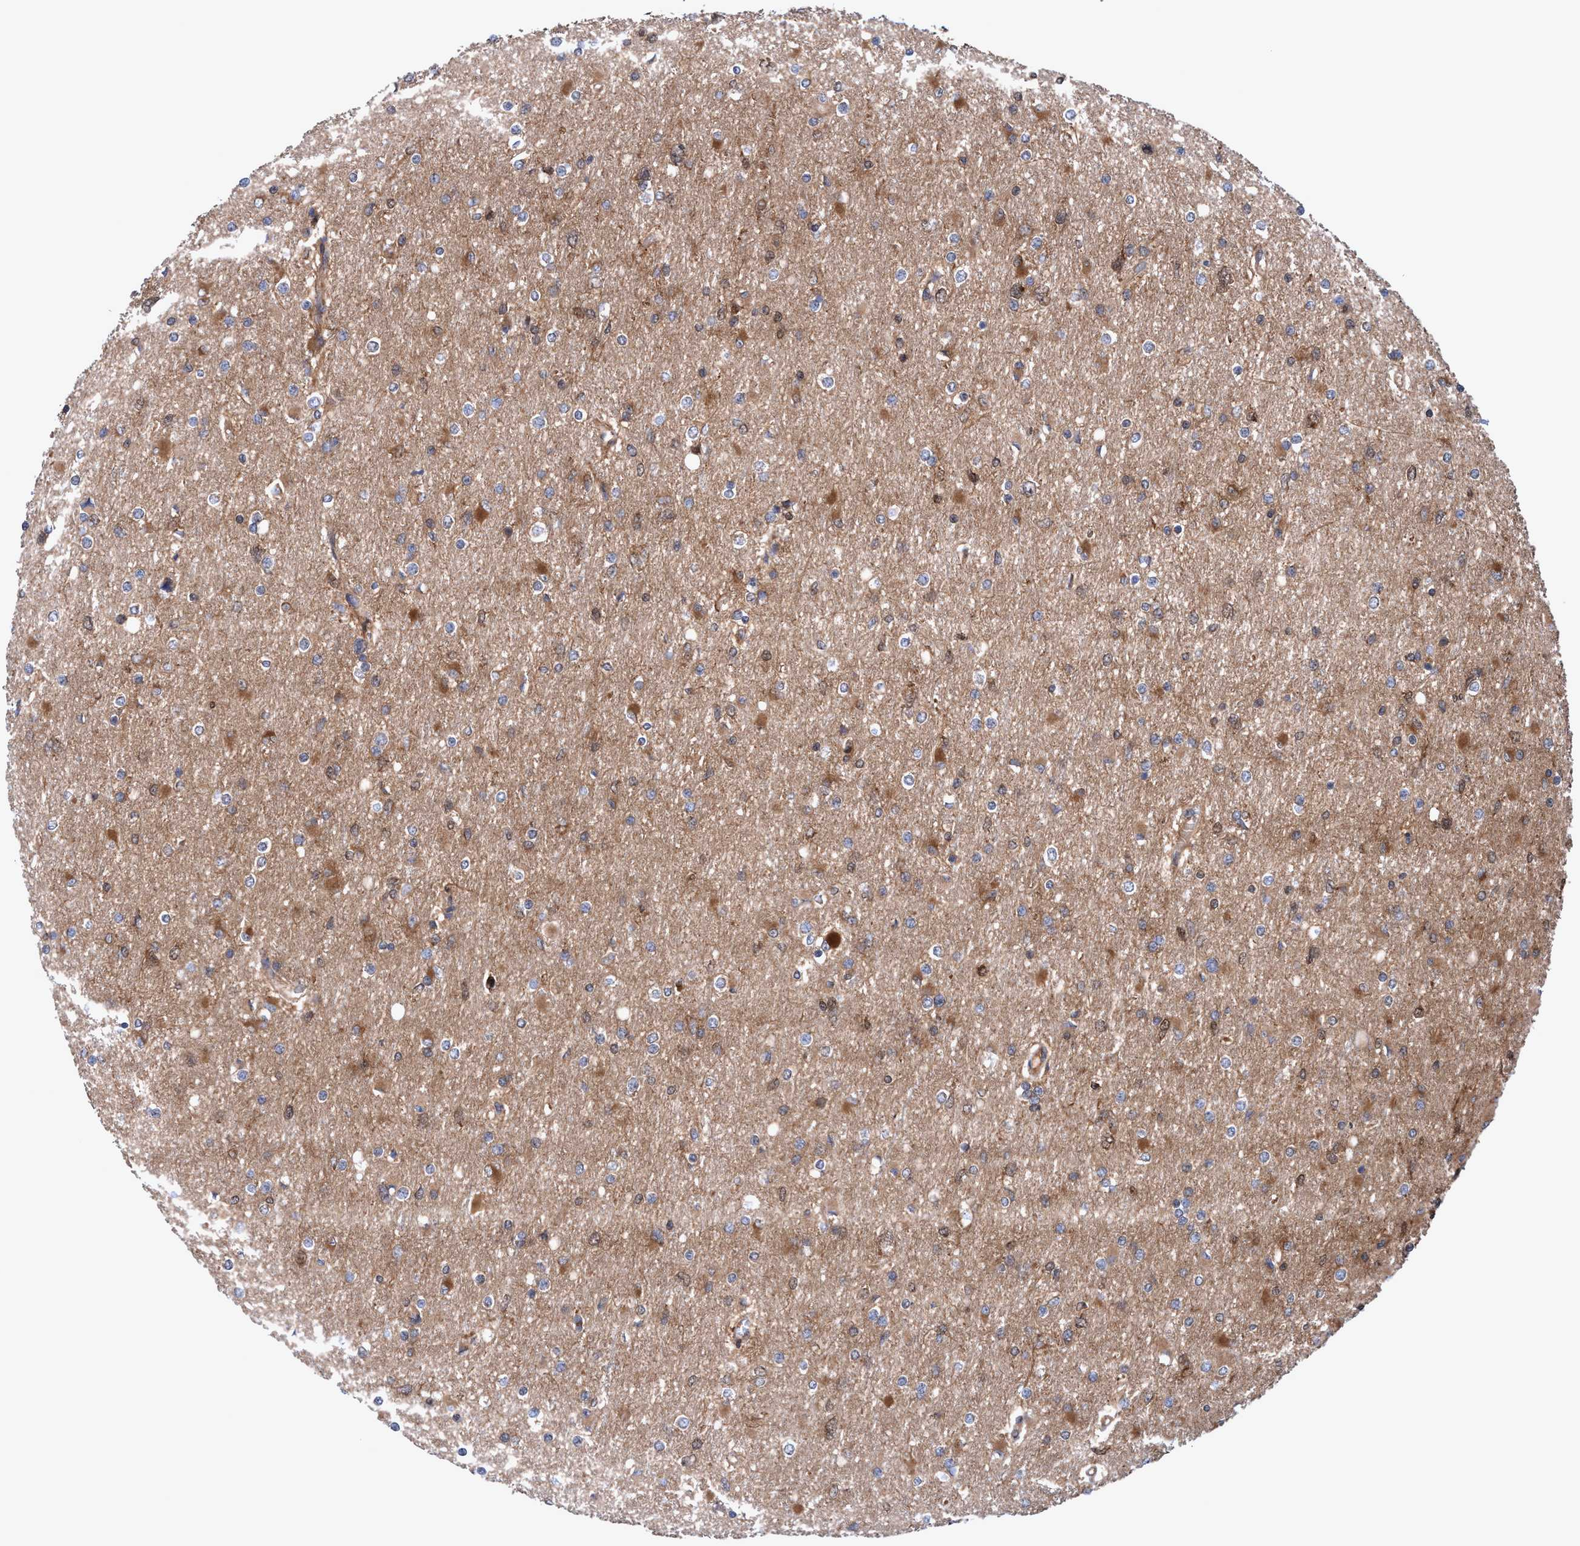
{"staining": {"intensity": "moderate", "quantity": "25%-75%", "location": "cytoplasmic/membranous"}, "tissue": "glioma", "cell_type": "Tumor cells", "image_type": "cancer", "snomed": [{"axis": "morphology", "description": "Glioma, malignant, High grade"}, {"axis": "topography", "description": "Cerebral cortex"}], "caption": "Immunohistochemistry (IHC) of human glioma exhibits medium levels of moderate cytoplasmic/membranous expression in about 25%-75% of tumor cells.", "gene": "GLOD4", "patient": {"sex": "female", "age": 36}}